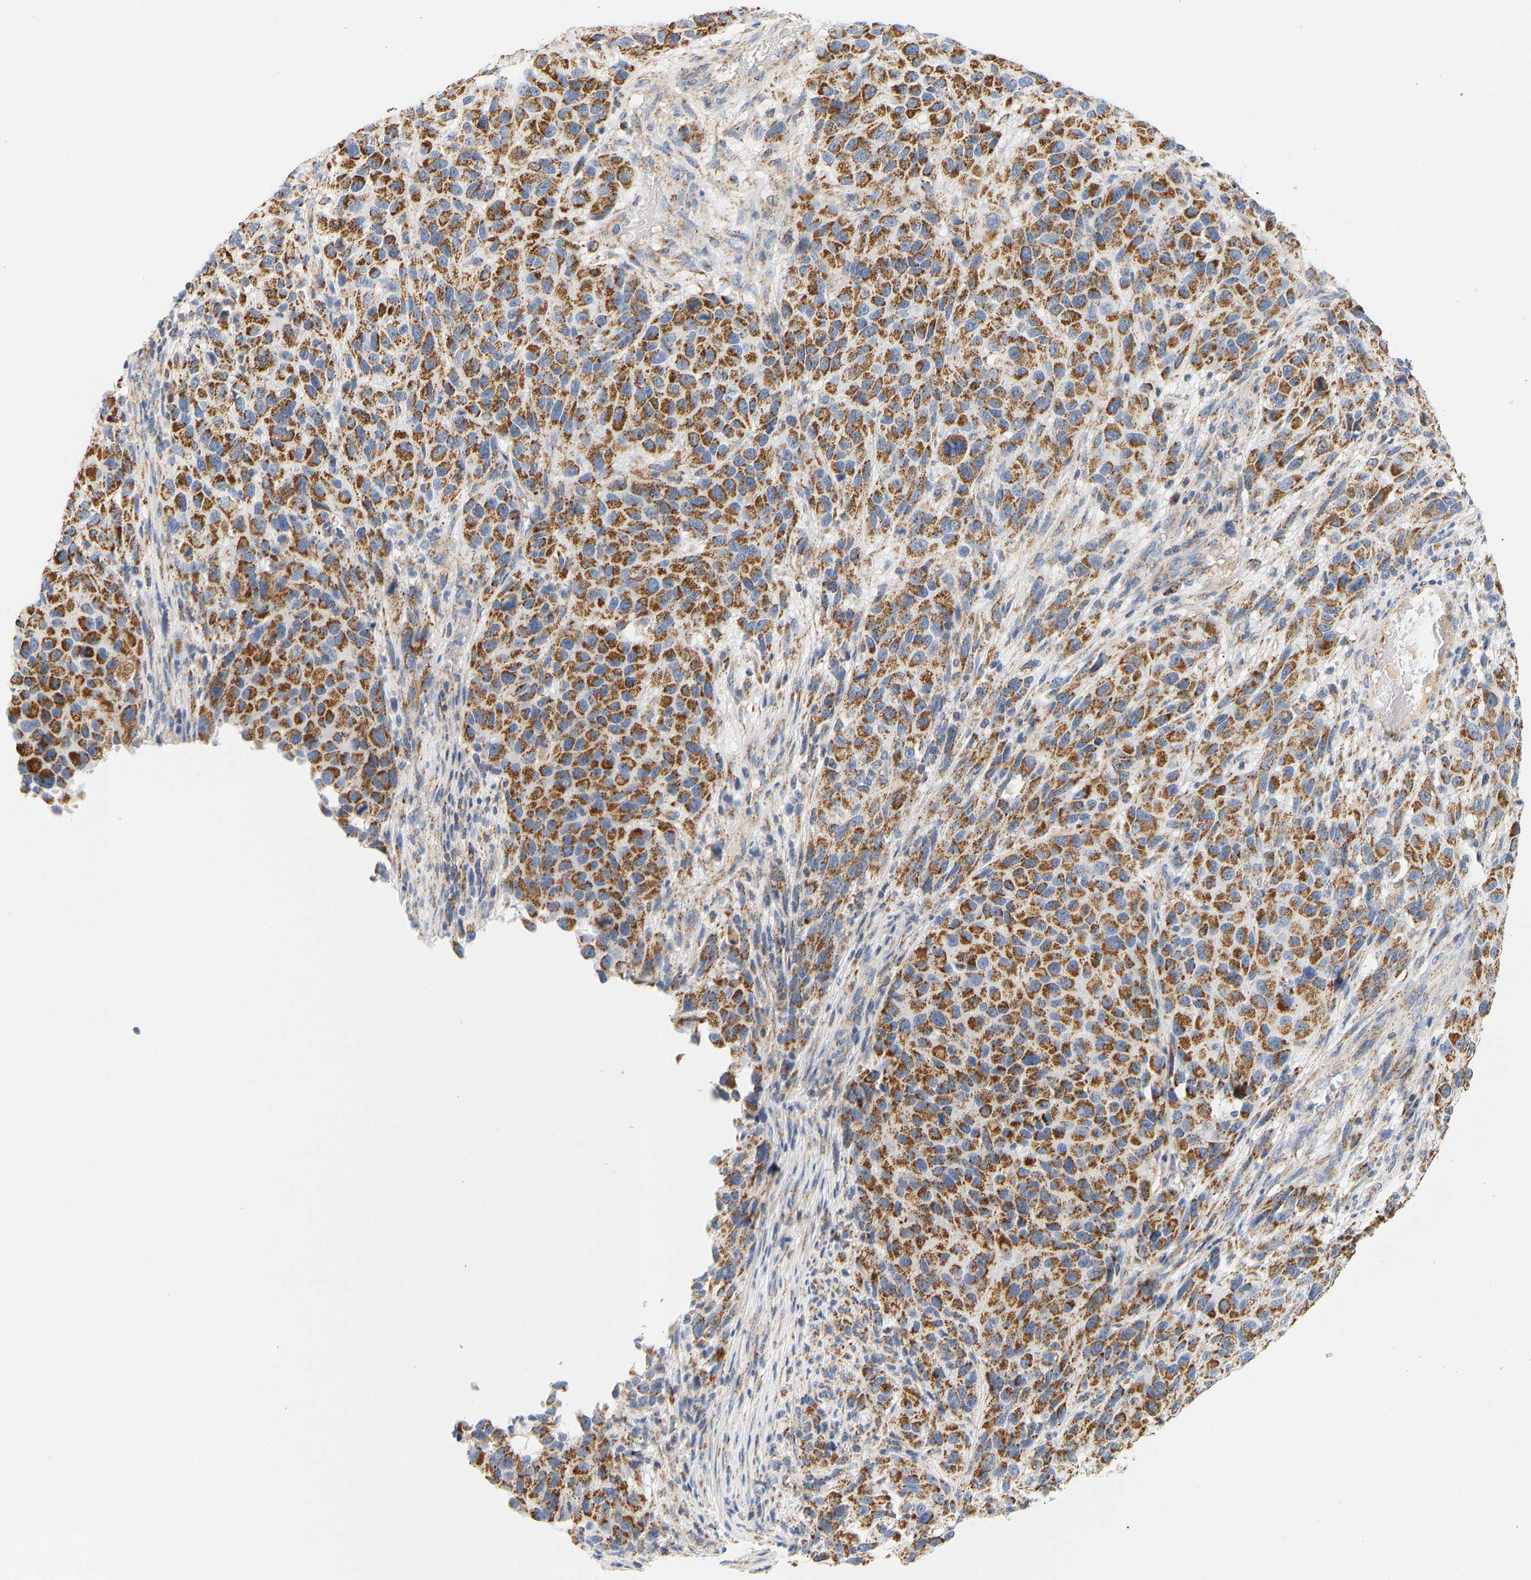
{"staining": {"intensity": "strong", "quantity": ">75%", "location": "cytoplasmic/membranous"}, "tissue": "melanoma", "cell_type": "Tumor cells", "image_type": "cancer", "snomed": [{"axis": "morphology", "description": "Malignant melanoma, Metastatic site"}, {"axis": "topography", "description": "Lymph node"}], "caption": "Tumor cells exhibit high levels of strong cytoplasmic/membranous expression in about >75% of cells in human melanoma.", "gene": "GRPEL2", "patient": {"sex": "male", "age": 61}}